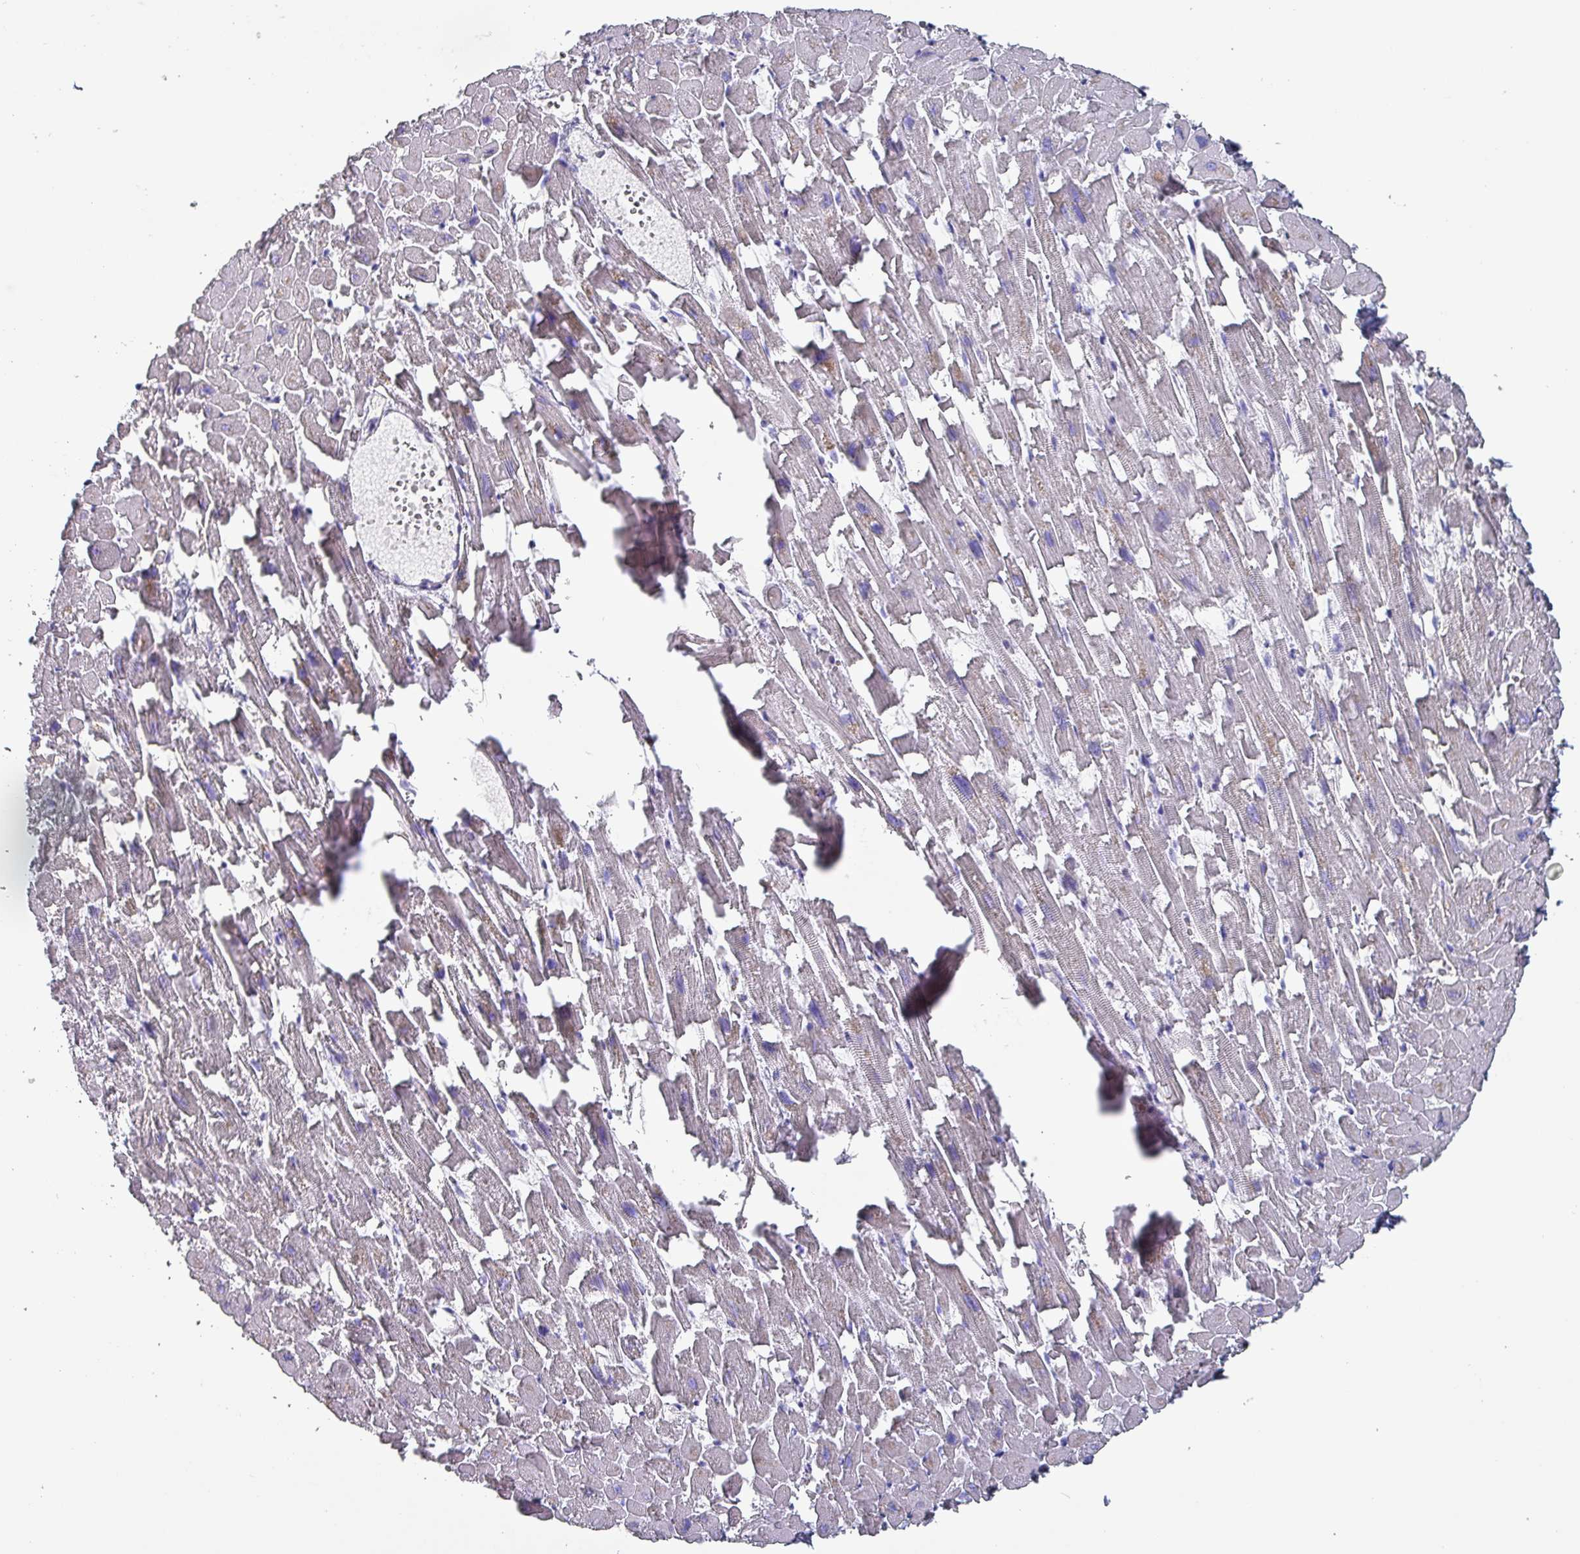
{"staining": {"intensity": "negative", "quantity": "none", "location": "none"}, "tissue": "heart muscle", "cell_type": "Cardiomyocytes", "image_type": "normal", "snomed": [{"axis": "morphology", "description": "Normal tissue, NOS"}, {"axis": "topography", "description": "Heart"}], "caption": "This micrograph is of benign heart muscle stained with immunohistochemistry to label a protein in brown with the nuclei are counter-stained blue. There is no staining in cardiomyocytes.", "gene": "INS", "patient": {"sex": "female", "age": 64}}